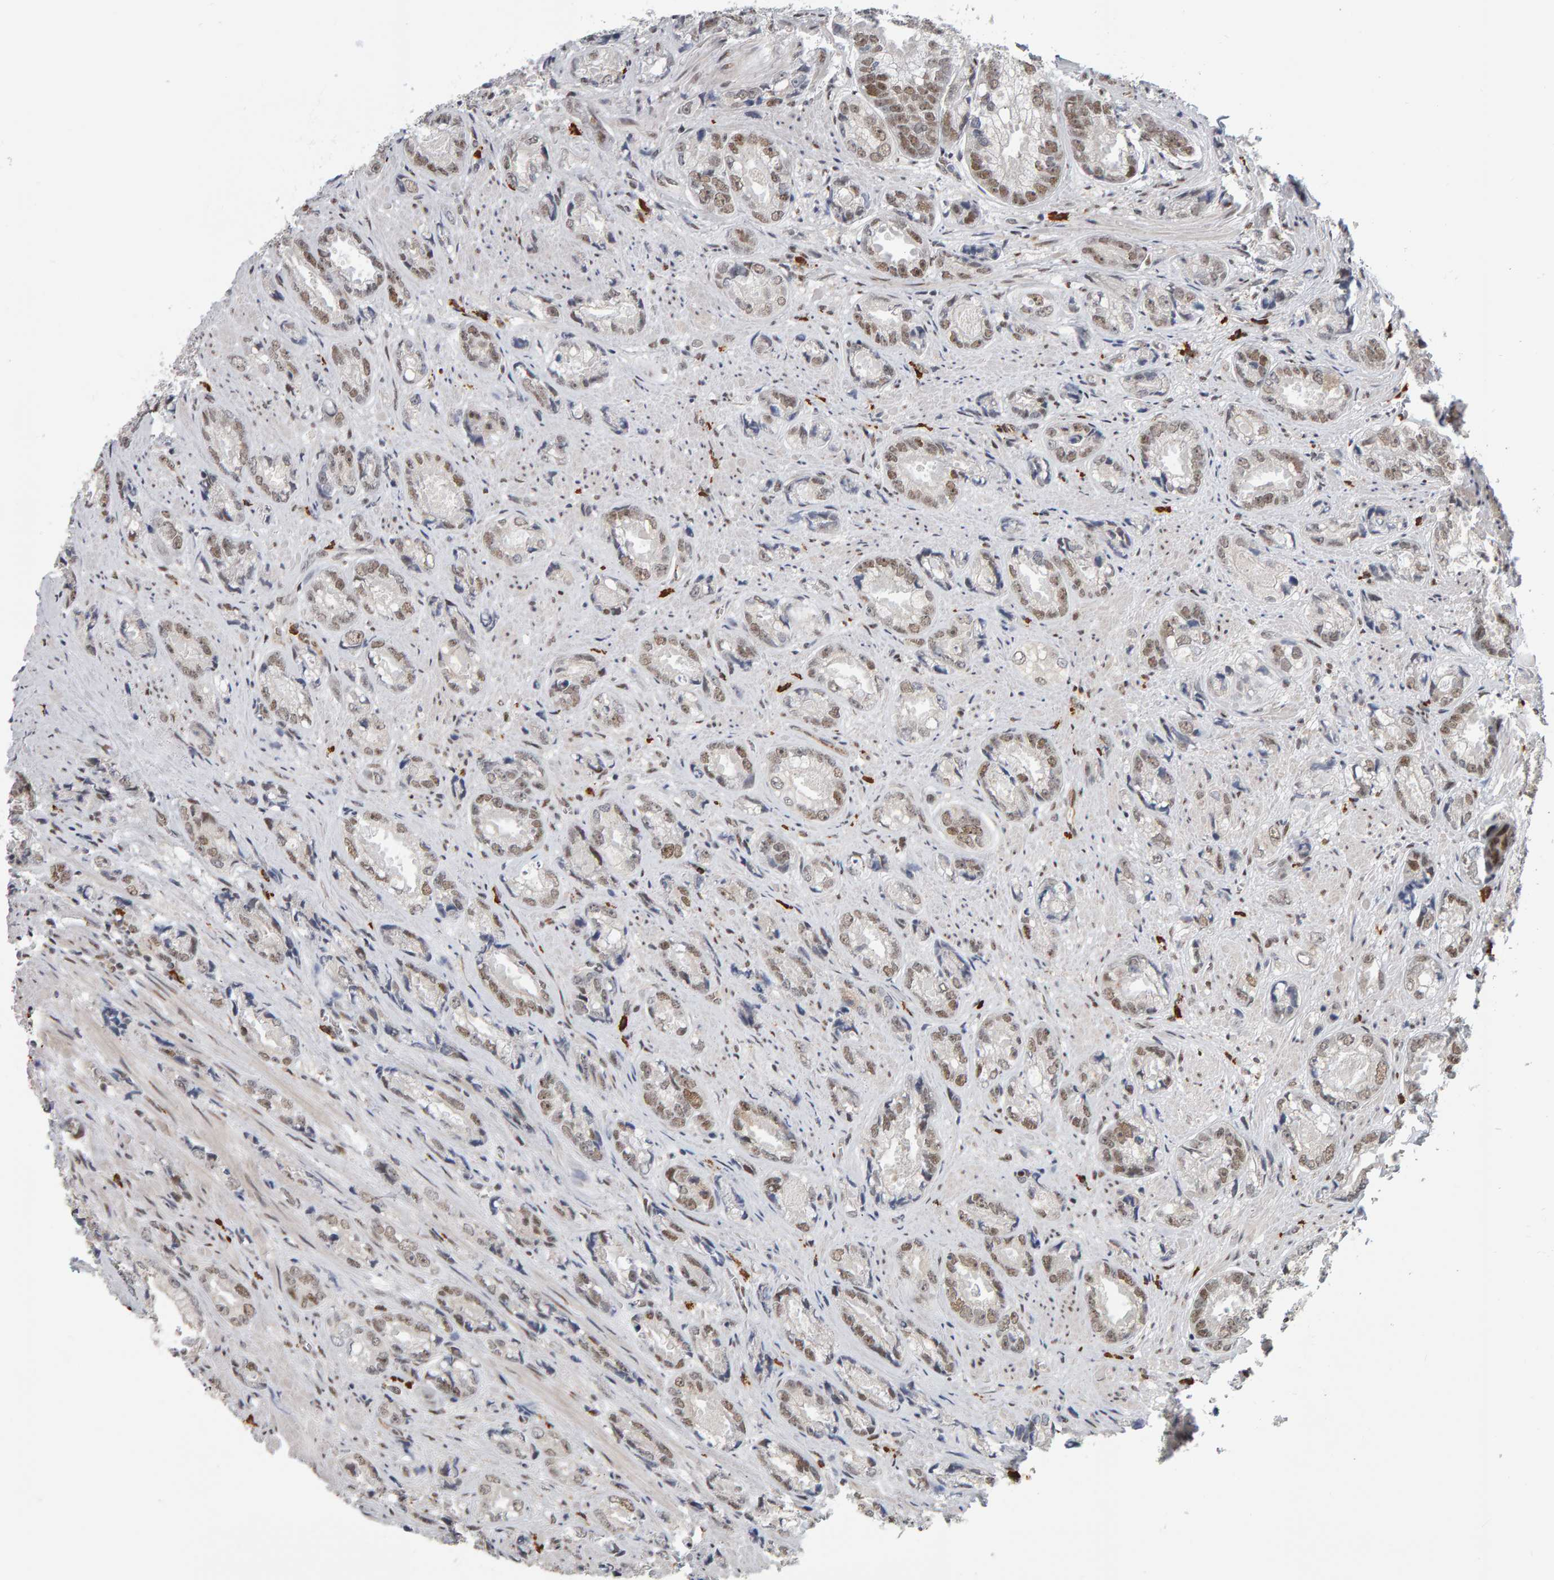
{"staining": {"intensity": "moderate", "quantity": "<25%", "location": "nuclear"}, "tissue": "prostate cancer", "cell_type": "Tumor cells", "image_type": "cancer", "snomed": [{"axis": "morphology", "description": "Adenocarcinoma, High grade"}, {"axis": "topography", "description": "Prostate"}], "caption": "Tumor cells exhibit low levels of moderate nuclear expression in about <25% of cells in human prostate cancer.", "gene": "ATF7IP", "patient": {"sex": "male", "age": 61}}